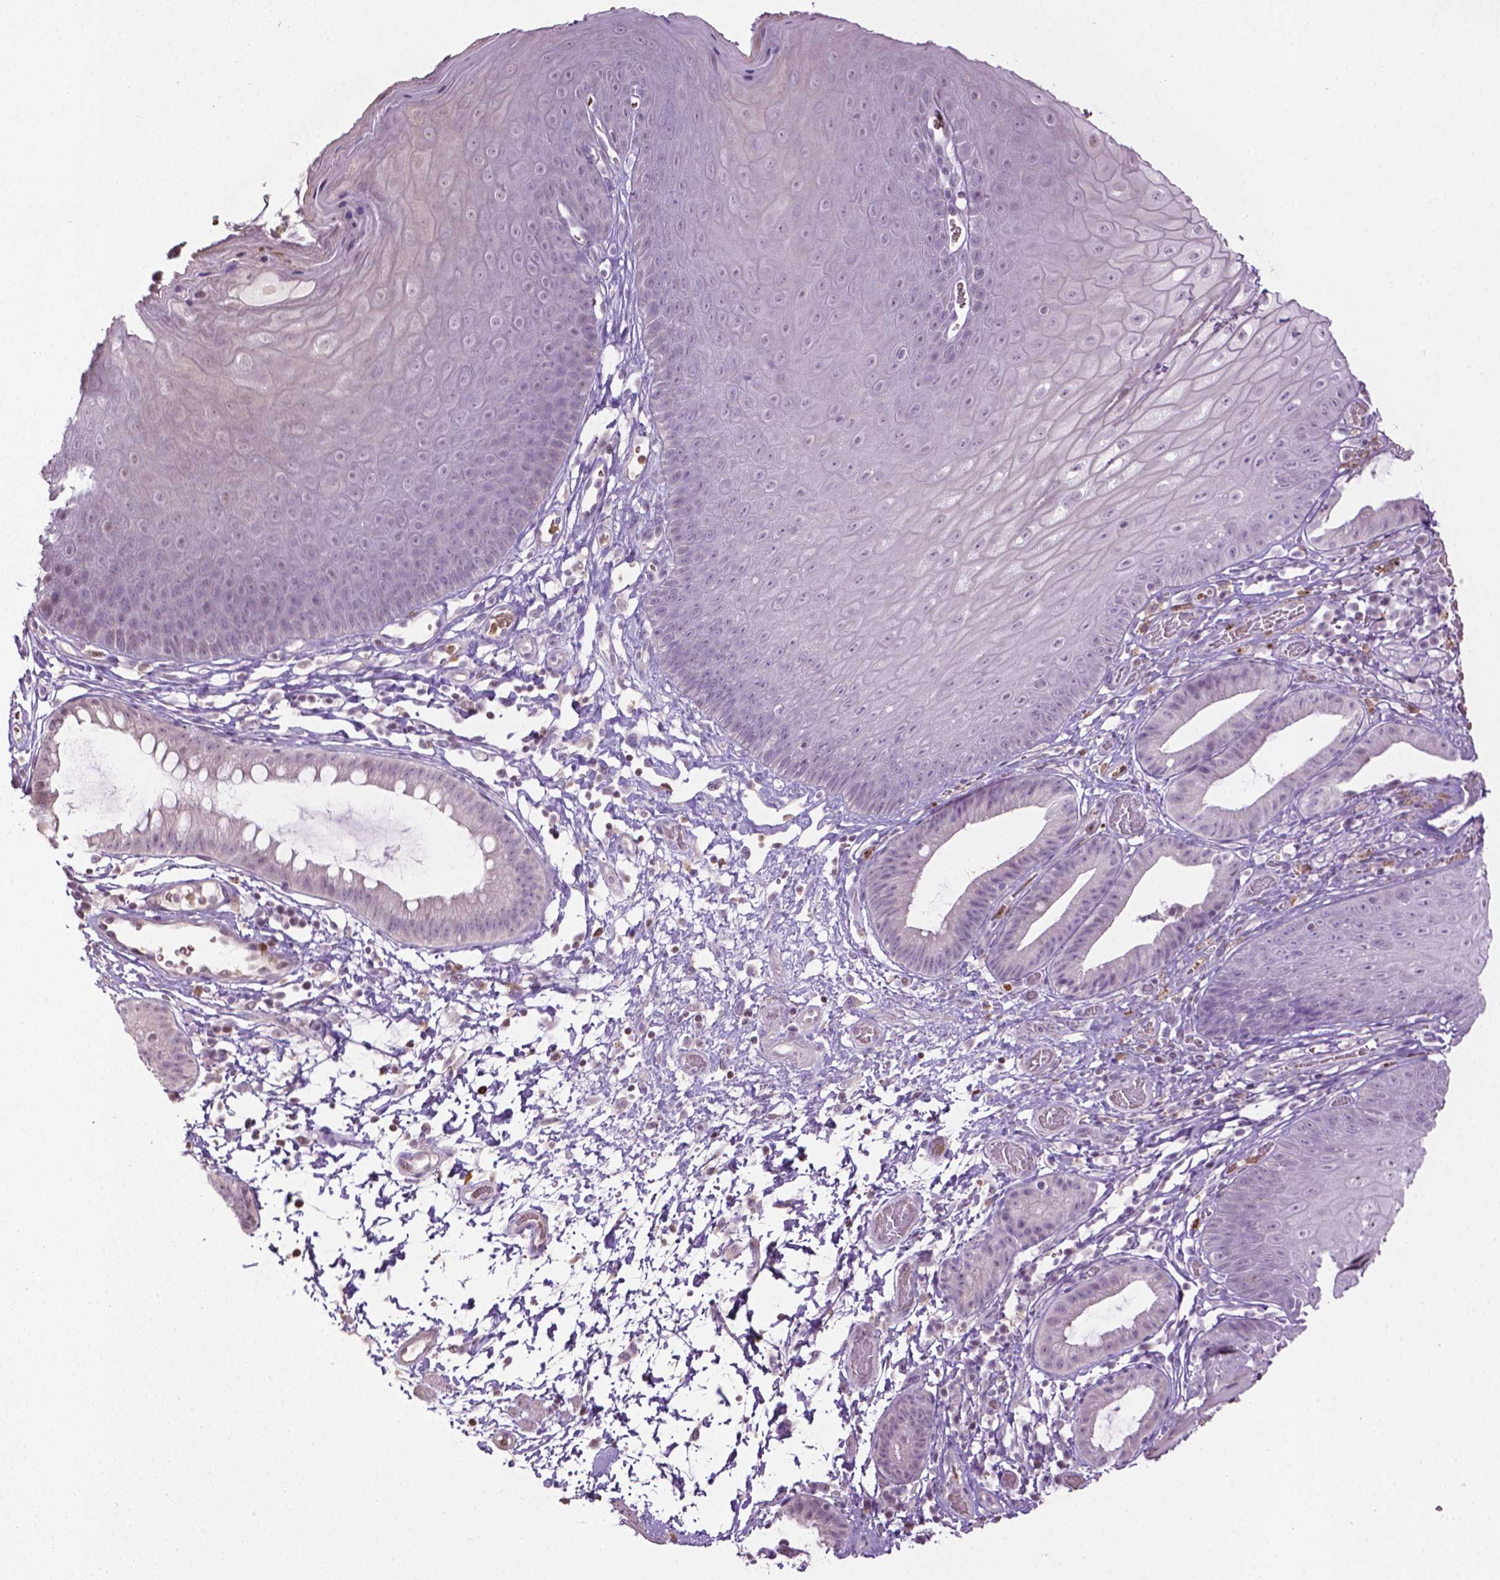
{"staining": {"intensity": "negative", "quantity": "none", "location": "none"}, "tissue": "skin", "cell_type": "Epidermal cells", "image_type": "normal", "snomed": [{"axis": "morphology", "description": "Normal tissue, NOS"}, {"axis": "topography", "description": "Anal"}], "caption": "Human skin stained for a protein using immunohistochemistry (IHC) reveals no positivity in epidermal cells.", "gene": "NTNG2", "patient": {"sex": "male", "age": 53}}